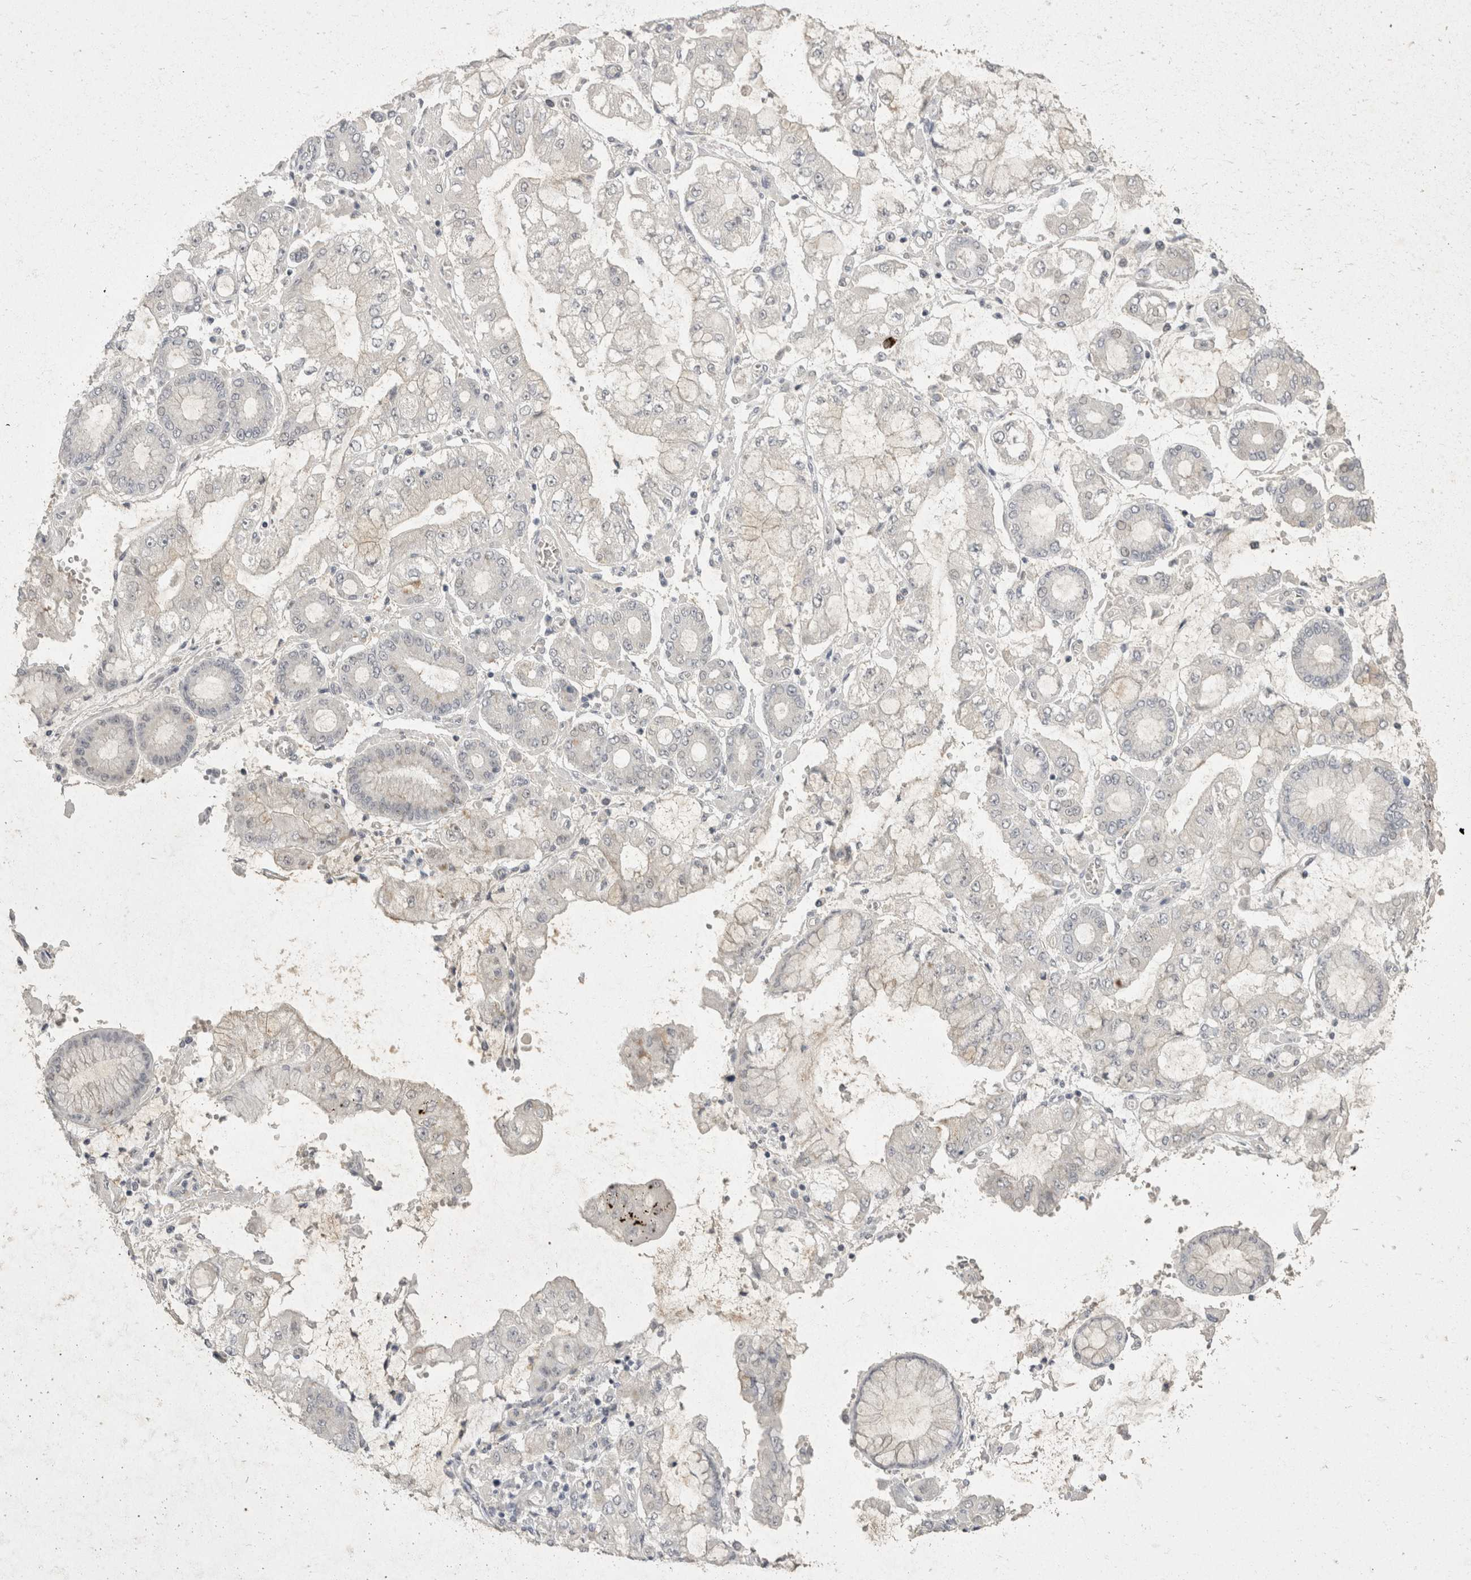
{"staining": {"intensity": "negative", "quantity": "none", "location": "none"}, "tissue": "stomach cancer", "cell_type": "Tumor cells", "image_type": "cancer", "snomed": [{"axis": "morphology", "description": "Adenocarcinoma, NOS"}, {"axis": "topography", "description": "Stomach"}], "caption": "Immunohistochemistry (IHC) histopathology image of neoplastic tissue: stomach cancer (adenocarcinoma) stained with DAB exhibits no significant protein positivity in tumor cells.", "gene": "TOM1L2", "patient": {"sex": "male", "age": 76}}